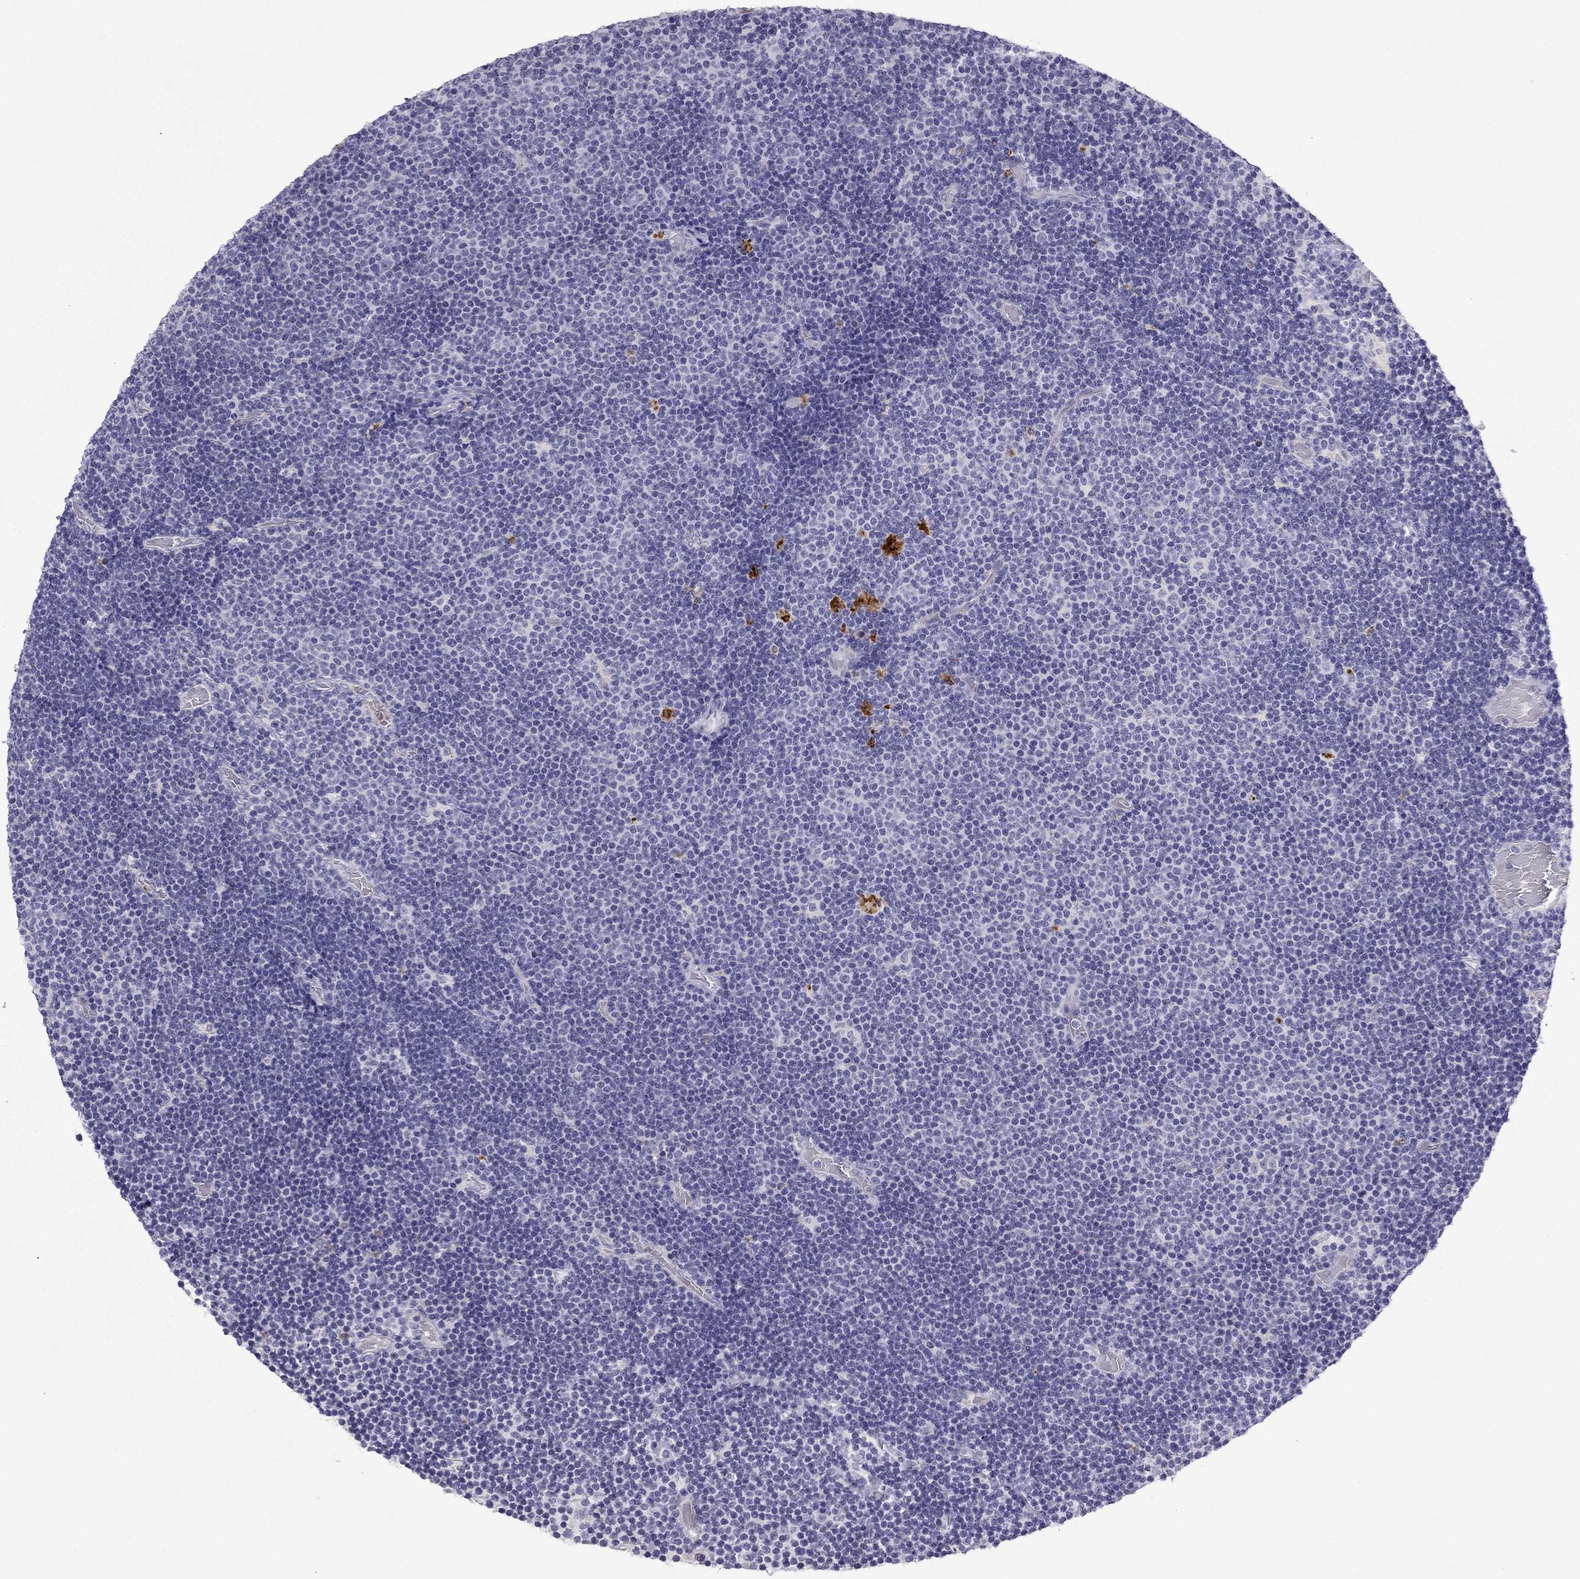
{"staining": {"intensity": "negative", "quantity": "none", "location": "none"}, "tissue": "lymphoma", "cell_type": "Tumor cells", "image_type": "cancer", "snomed": [{"axis": "morphology", "description": "Malignant lymphoma, non-Hodgkin's type, Low grade"}, {"axis": "topography", "description": "Brain"}], "caption": "Histopathology image shows no significant protein expression in tumor cells of lymphoma.", "gene": "STOML3", "patient": {"sex": "female", "age": 66}}